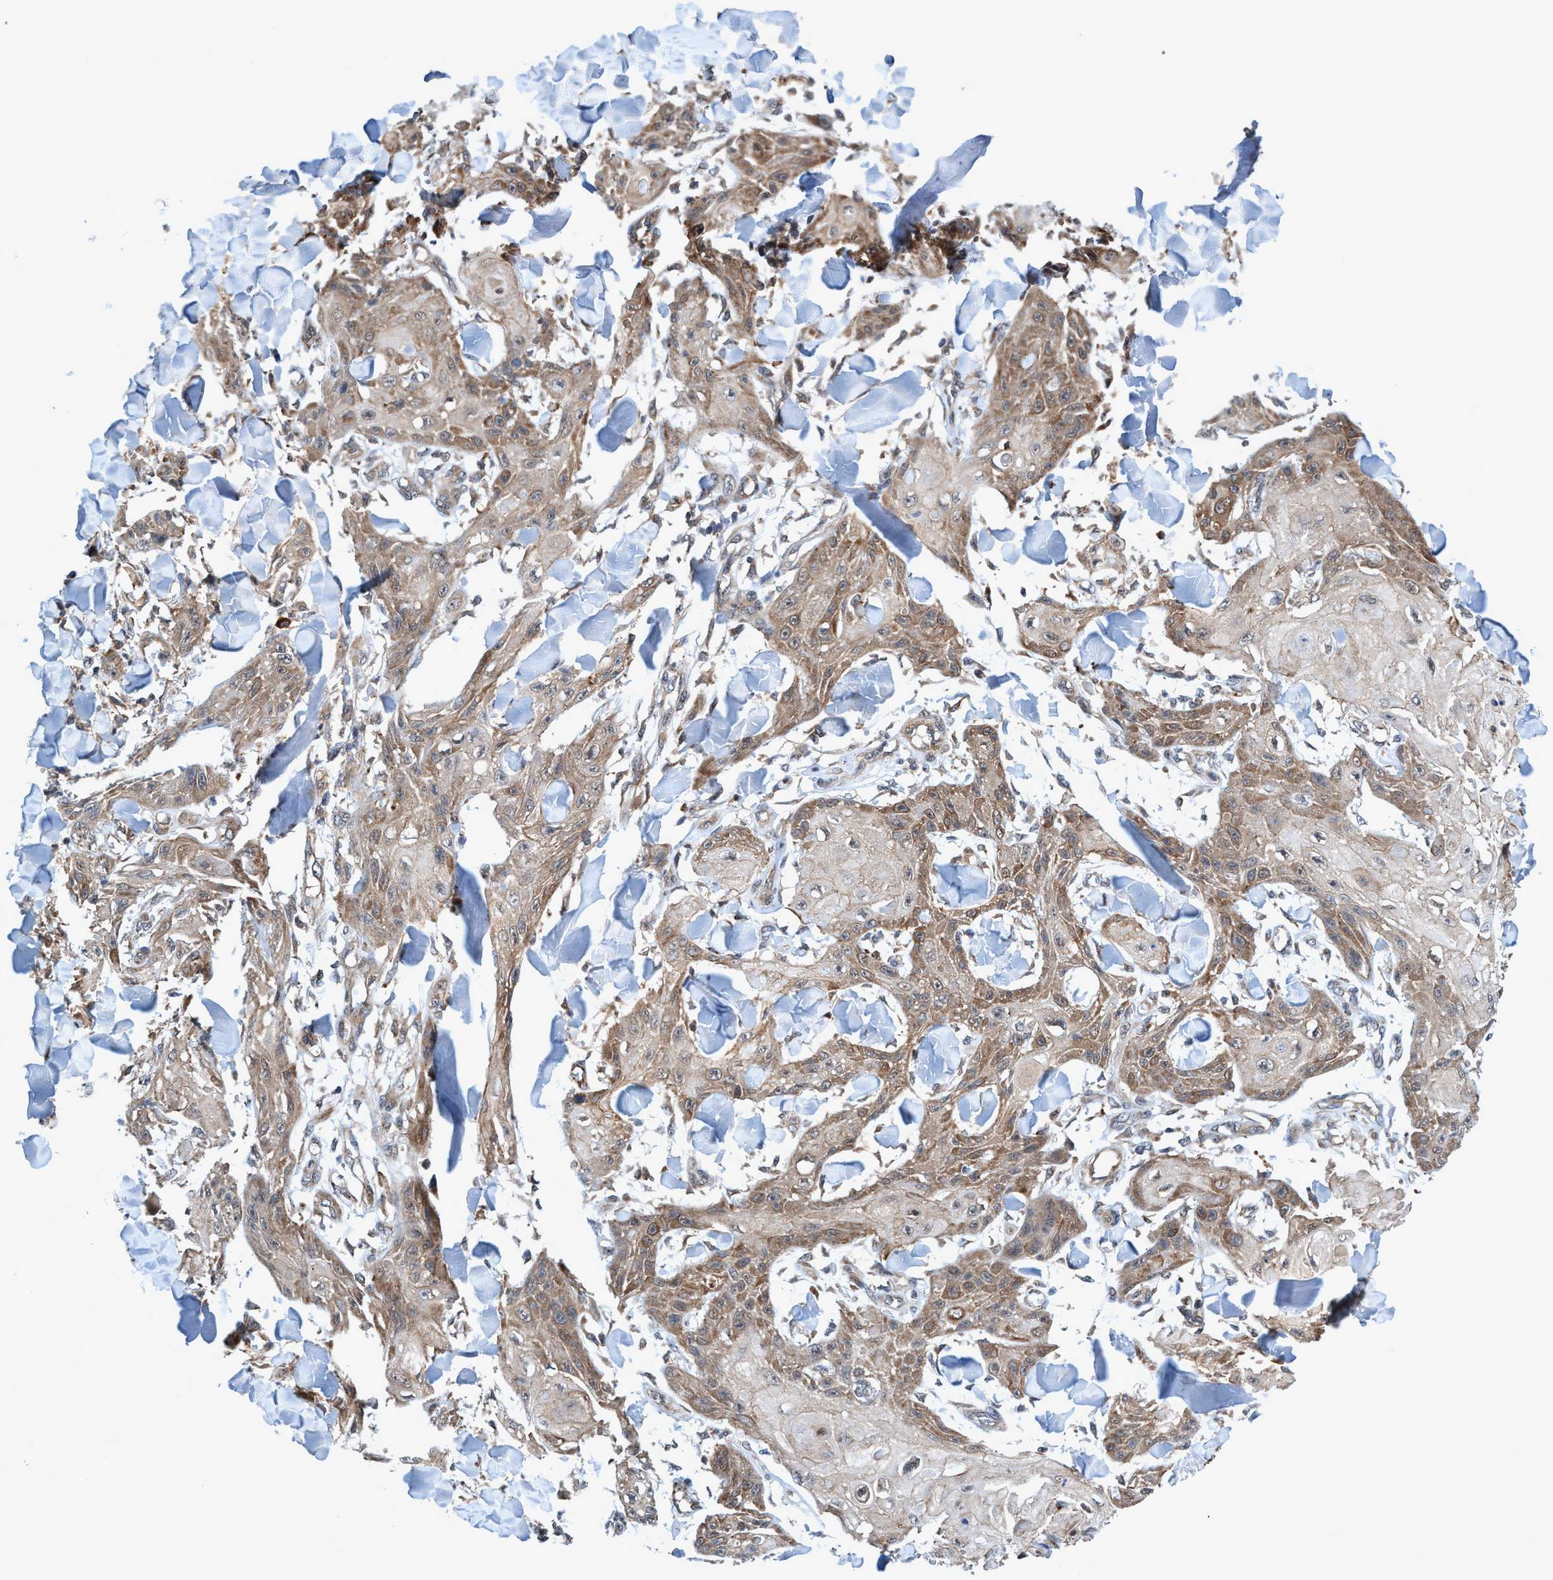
{"staining": {"intensity": "weak", "quantity": ">75%", "location": "cytoplasmic/membranous"}, "tissue": "skin cancer", "cell_type": "Tumor cells", "image_type": "cancer", "snomed": [{"axis": "morphology", "description": "Squamous cell carcinoma, NOS"}, {"axis": "topography", "description": "Skin"}], "caption": "Protein expression analysis of human skin squamous cell carcinoma reveals weak cytoplasmic/membranous positivity in about >75% of tumor cells.", "gene": "TRIM65", "patient": {"sex": "male", "age": 74}}